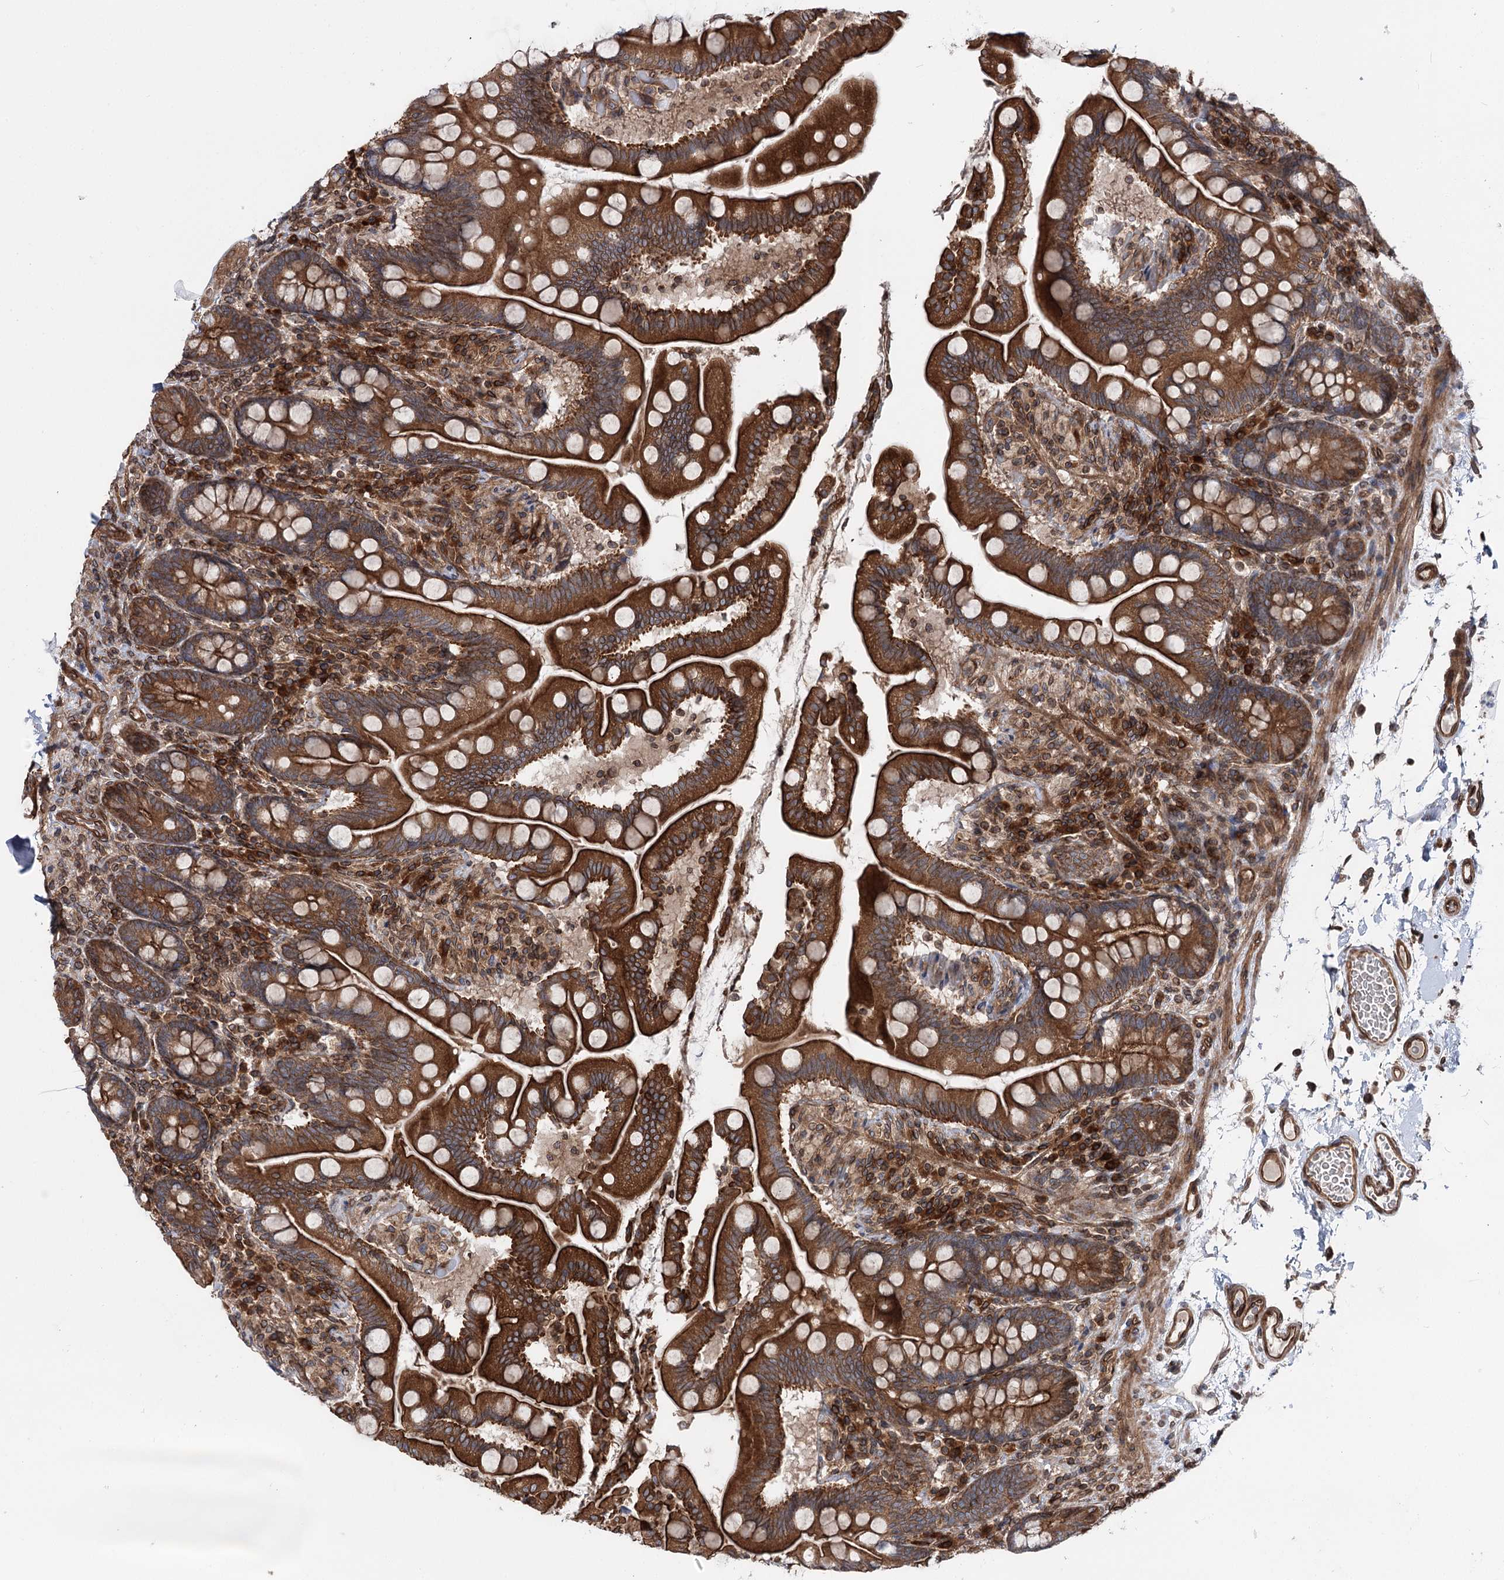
{"staining": {"intensity": "strong", "quantity": ">75%", "location": "cytoplasmic/membranous,nuclear"}, "tissue": "small intestine", "cell_type": "Glandular cells", "image_type": "normal", "snomed": [{"axis": "morphology", "description": "Normal tissue, NOS"}, {"axis": "topography", "description": "Small intestine"}], "caption": "DAB immunohistochemical staining of normal human small intestine displays strong cytoplasmic/membranous,nuclear protein staining in approximately >75% of glandular cells.", "gene": "FGFR1OP2", "patient": {"sex": "female", "age": 64}}